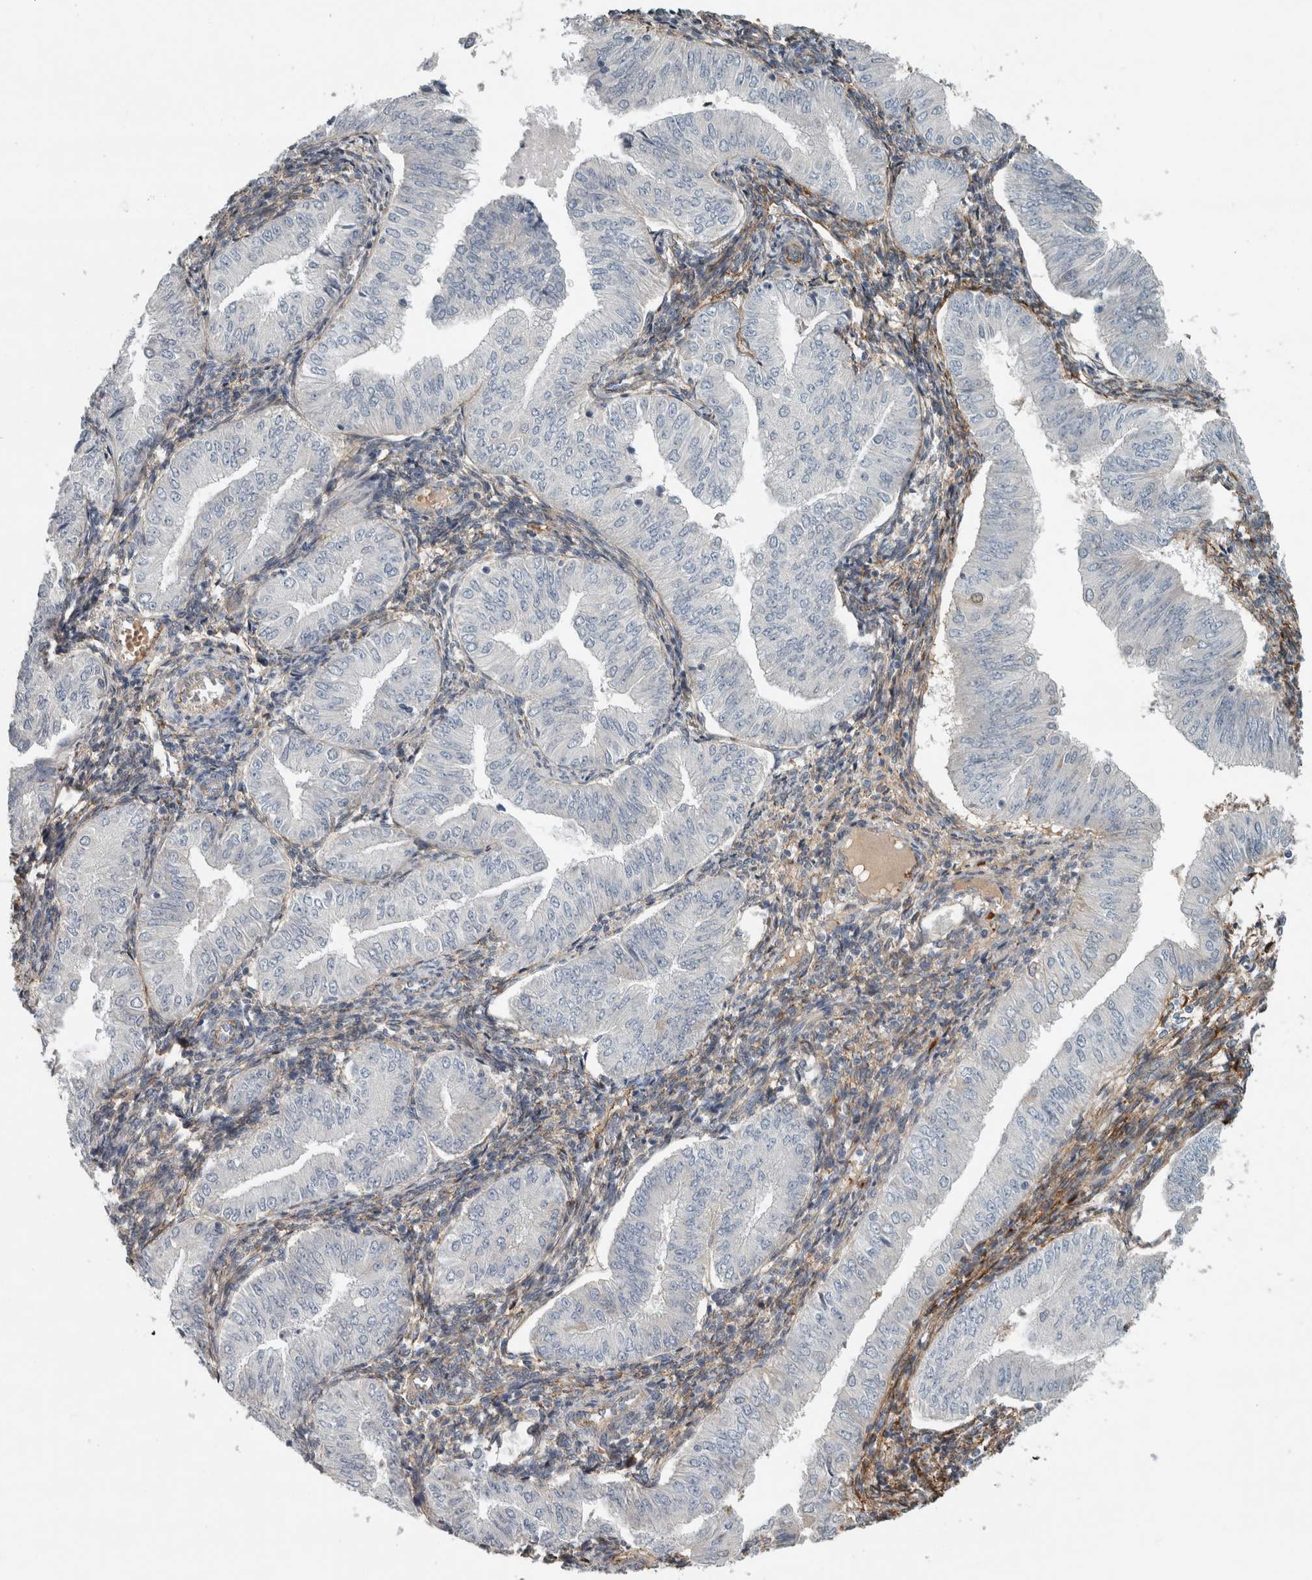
{"staining": {"intensity": "negative", "quantity": "none", "location": "none"}, "tissue": "endometrial cancer", "cell_type": "Tumor cells", "image_type": "cancer", "snomed": [{"axis": "morphology", "description": "Normal tissue, NOS"}, {"axis": "morphology", "description": "Adenocarcinoma, NOS"}, {"axis": "topography", "description": "Endometrium"}], "caption": "This is an IHC image of human endometrial adenocarcinoma. There is no expression in tumor cells.", "gene": "FN1", "patient": {"sex": "female", "age": 53}}